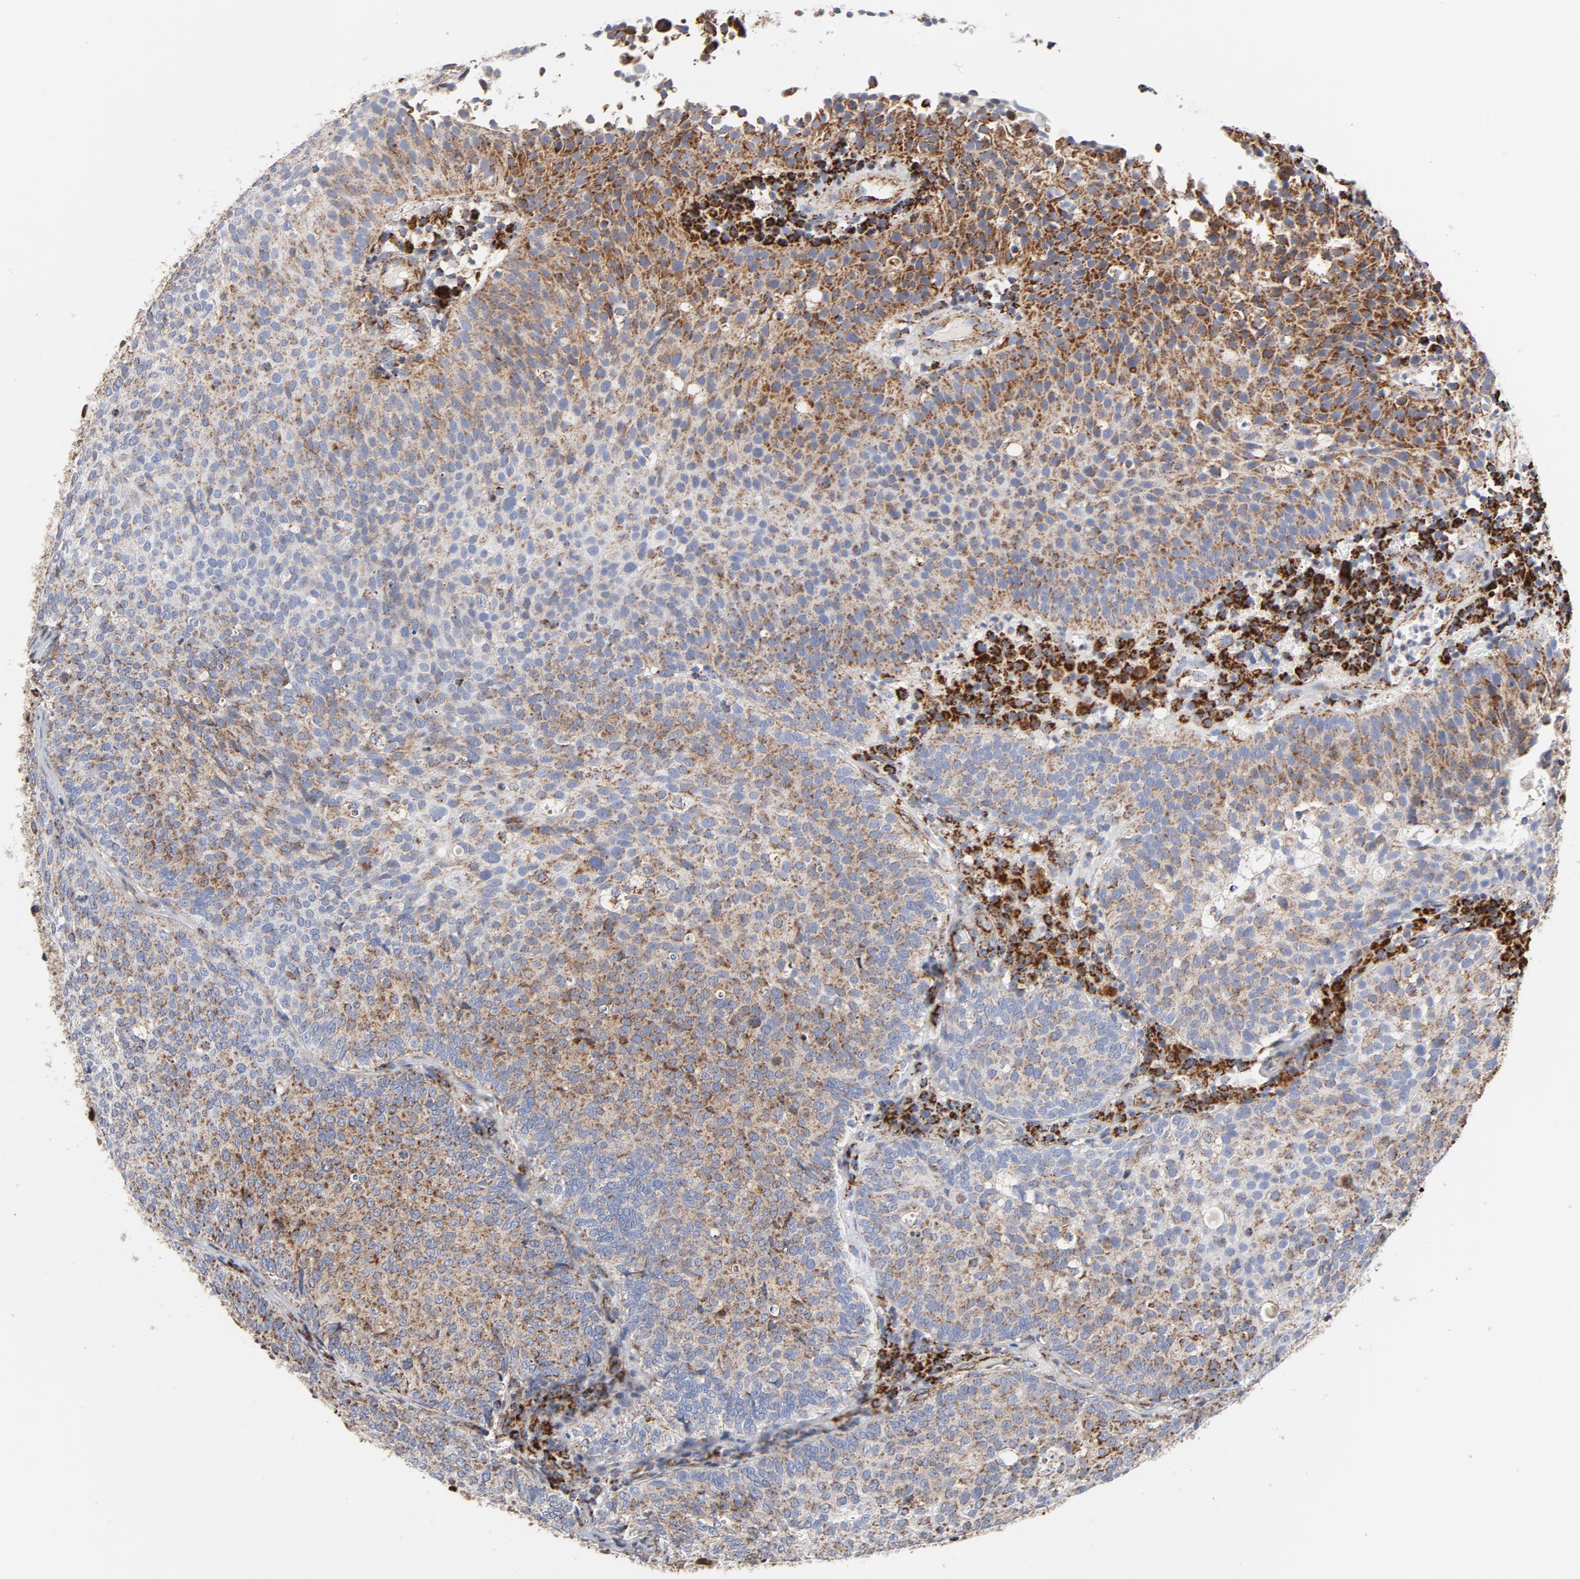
{"staining": {"intensity": "strong", "quantity": "25%-75%", "location": "cytoplasmic/membranous"}, "tissue": "urothelial cancer", "cell_type": "Tumor cells", "image_type": "cancer", "snomed": [{"axis": "morphology", "description": "Urothelial carcinoma, Low grade"}, {"axis": "topography", "description": "Urinary bladder"}], "caption": "This micrograph reveals low-grade urothelial carcinoma stained with IHC to label a protein in brown. The cytoplasmic/membranous of tumor cells show strong positivity for the protein. Nuclei are counter-stained blue.", "gene": "CYCS", "patient": {"sex": "male", "age": 85}}